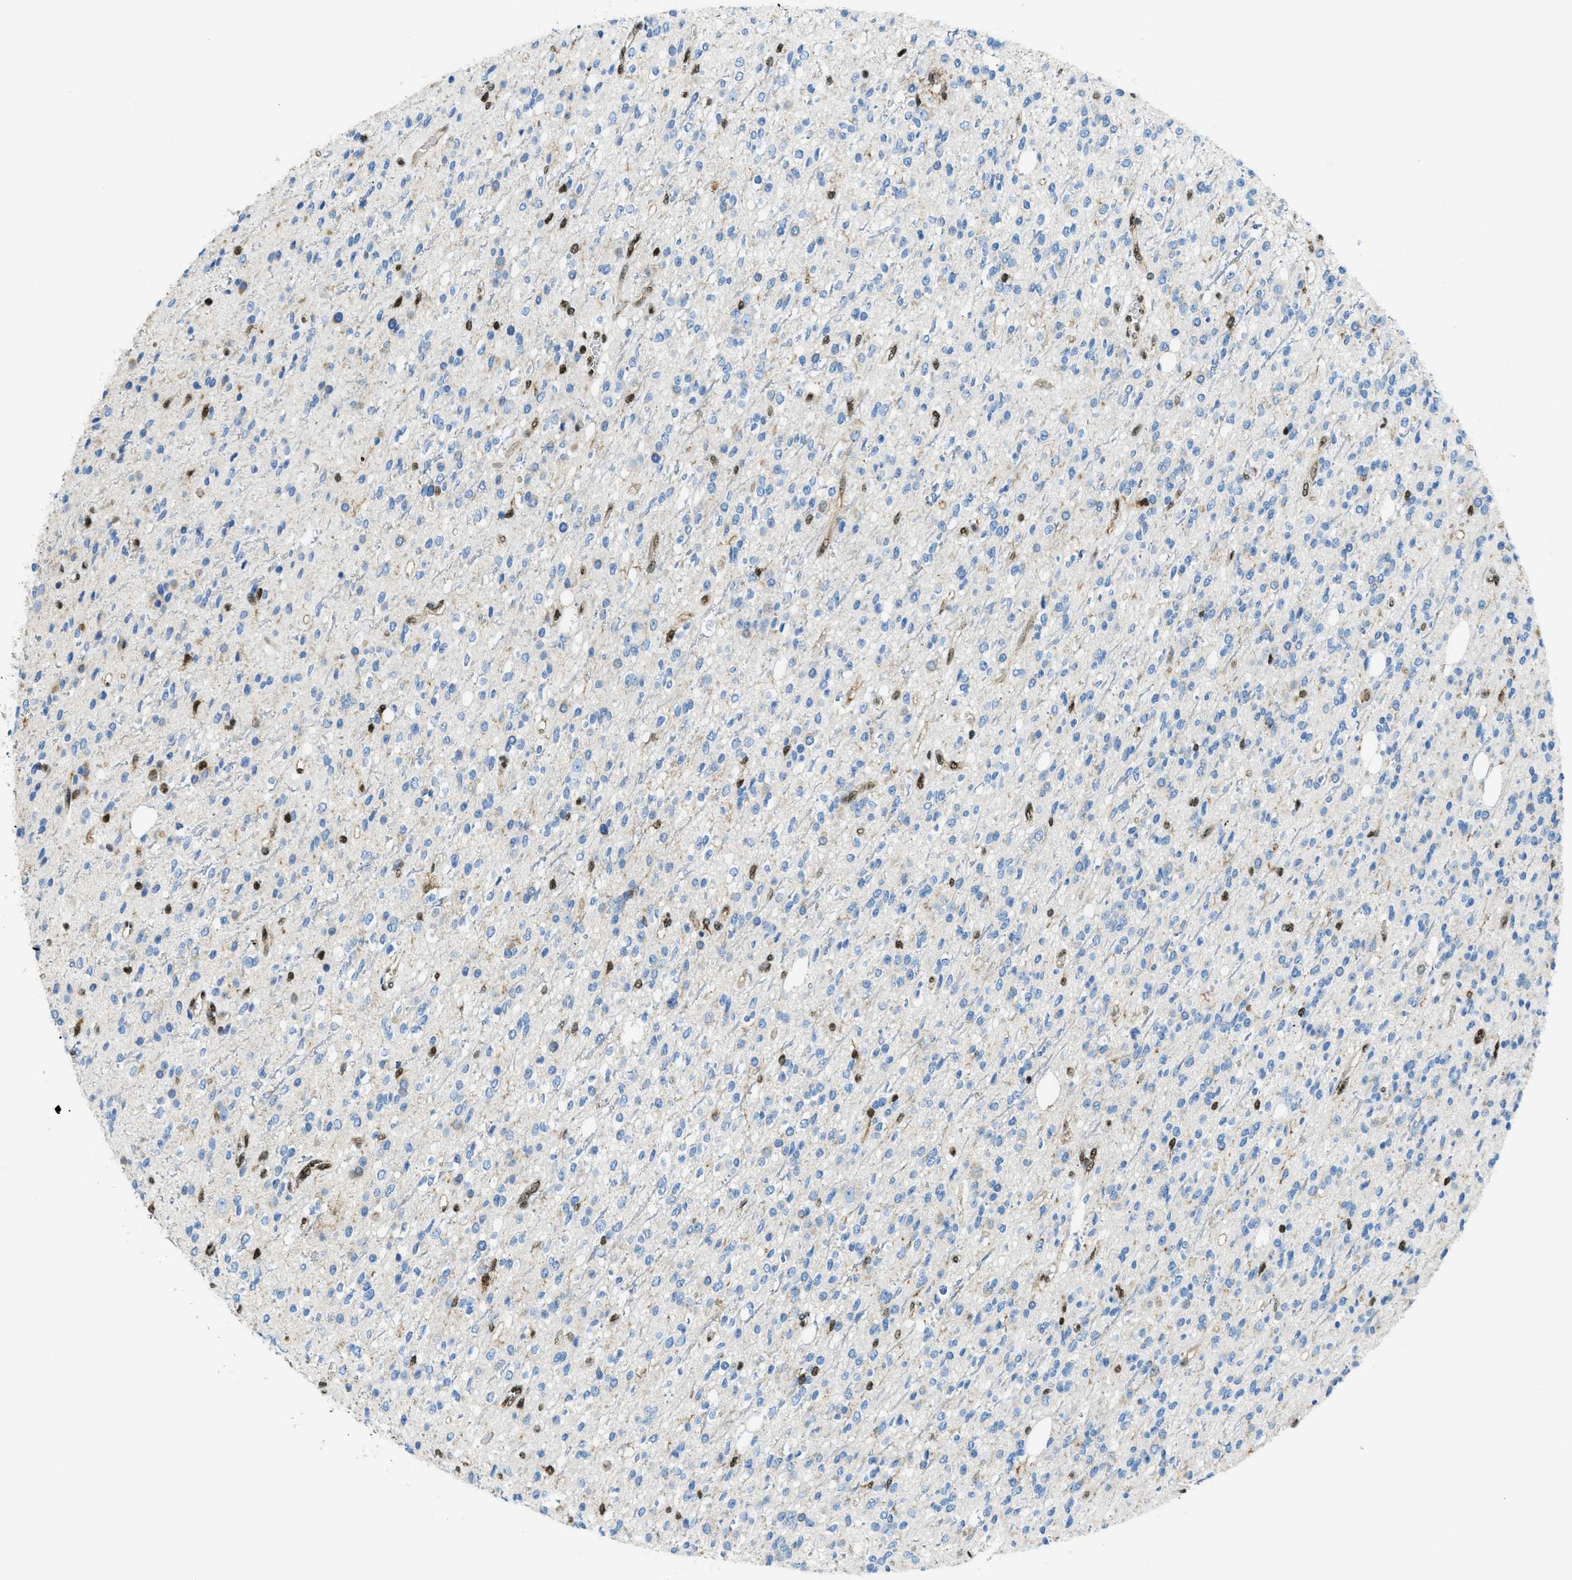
{"staining": {"intensity": "negative", "quantity": "none", "location": "none"}, "tissue": "glioma", "cell_type": "Tumor cells", "image_type": "cancer", "snomed": [{"axis": "morphology", "description": "Glioma, malignant, High grade"}, {"axis": "topography", "description": "Brain"}], "caption": "This is a photomicrograph of immunohistochemistry (IHC) staining of malignant glioma (high-grade), which shows no positivity in tumor cells.", "gene": "SP100", "patient": {"sex": "male", "age": 34}}